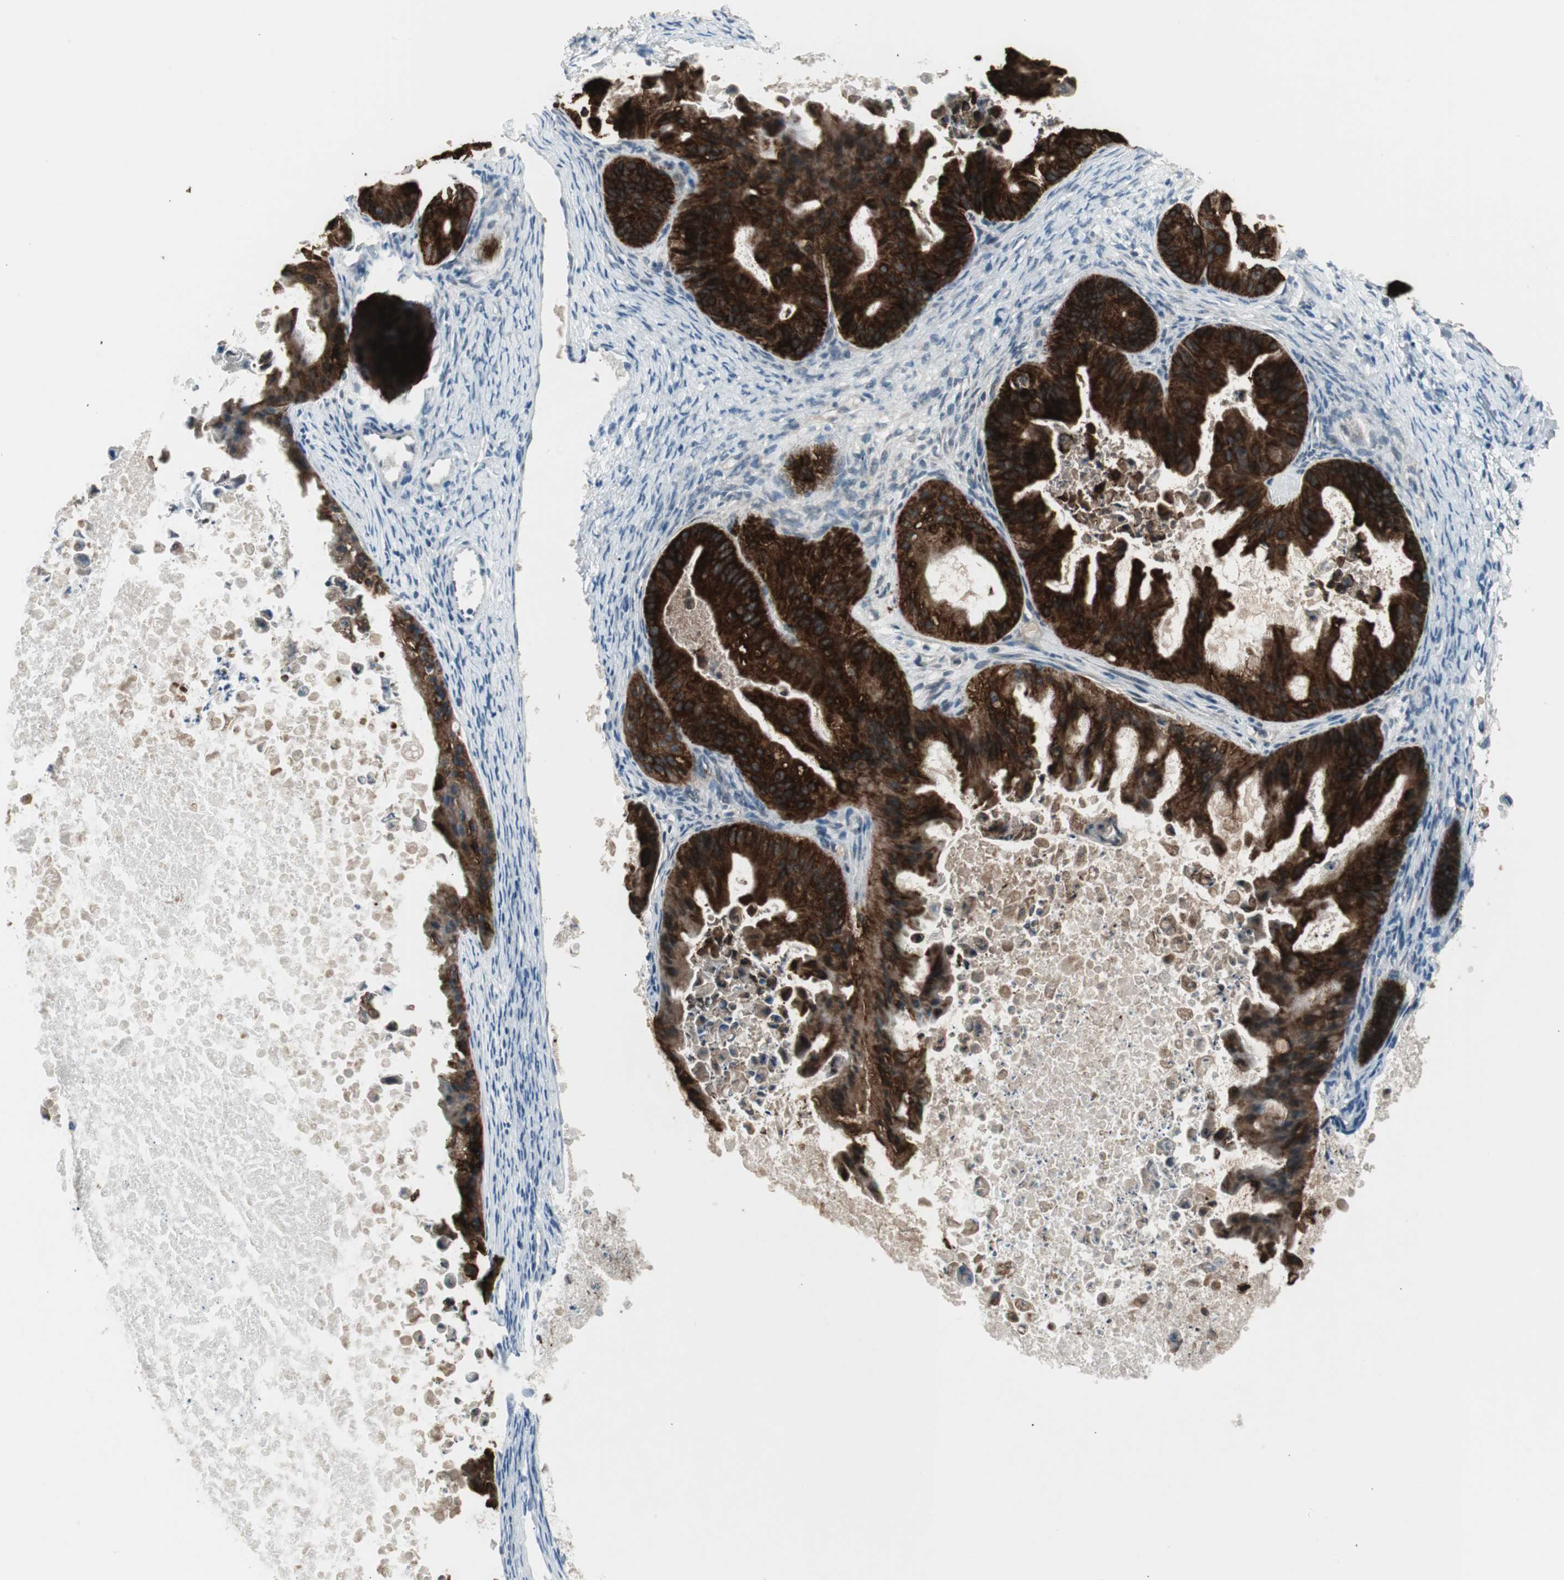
{"staining": {"intensity": "strong", "quantity": ">75%", "location": "cytoplasmic/membranous"}, "tissue": "ovarian cancer", "cell_type": "Tumor cells", "image_type": "cancer", "snomed": [{"axis": "morphology", "description": "Cystadenocarcinoma, mucinous, NOS"}, {"axis": "topography", "description": "Ovary"}], "caption": "The micrograph displays immunohistochemical staining of ovarian mucinous cystadenocarcinoma. There is strong cytoplasmic/membranous staining is seen in about >75% of tumor cells.", "gene": "AGR2", "patient": {"sex": "female", "age": 37}}